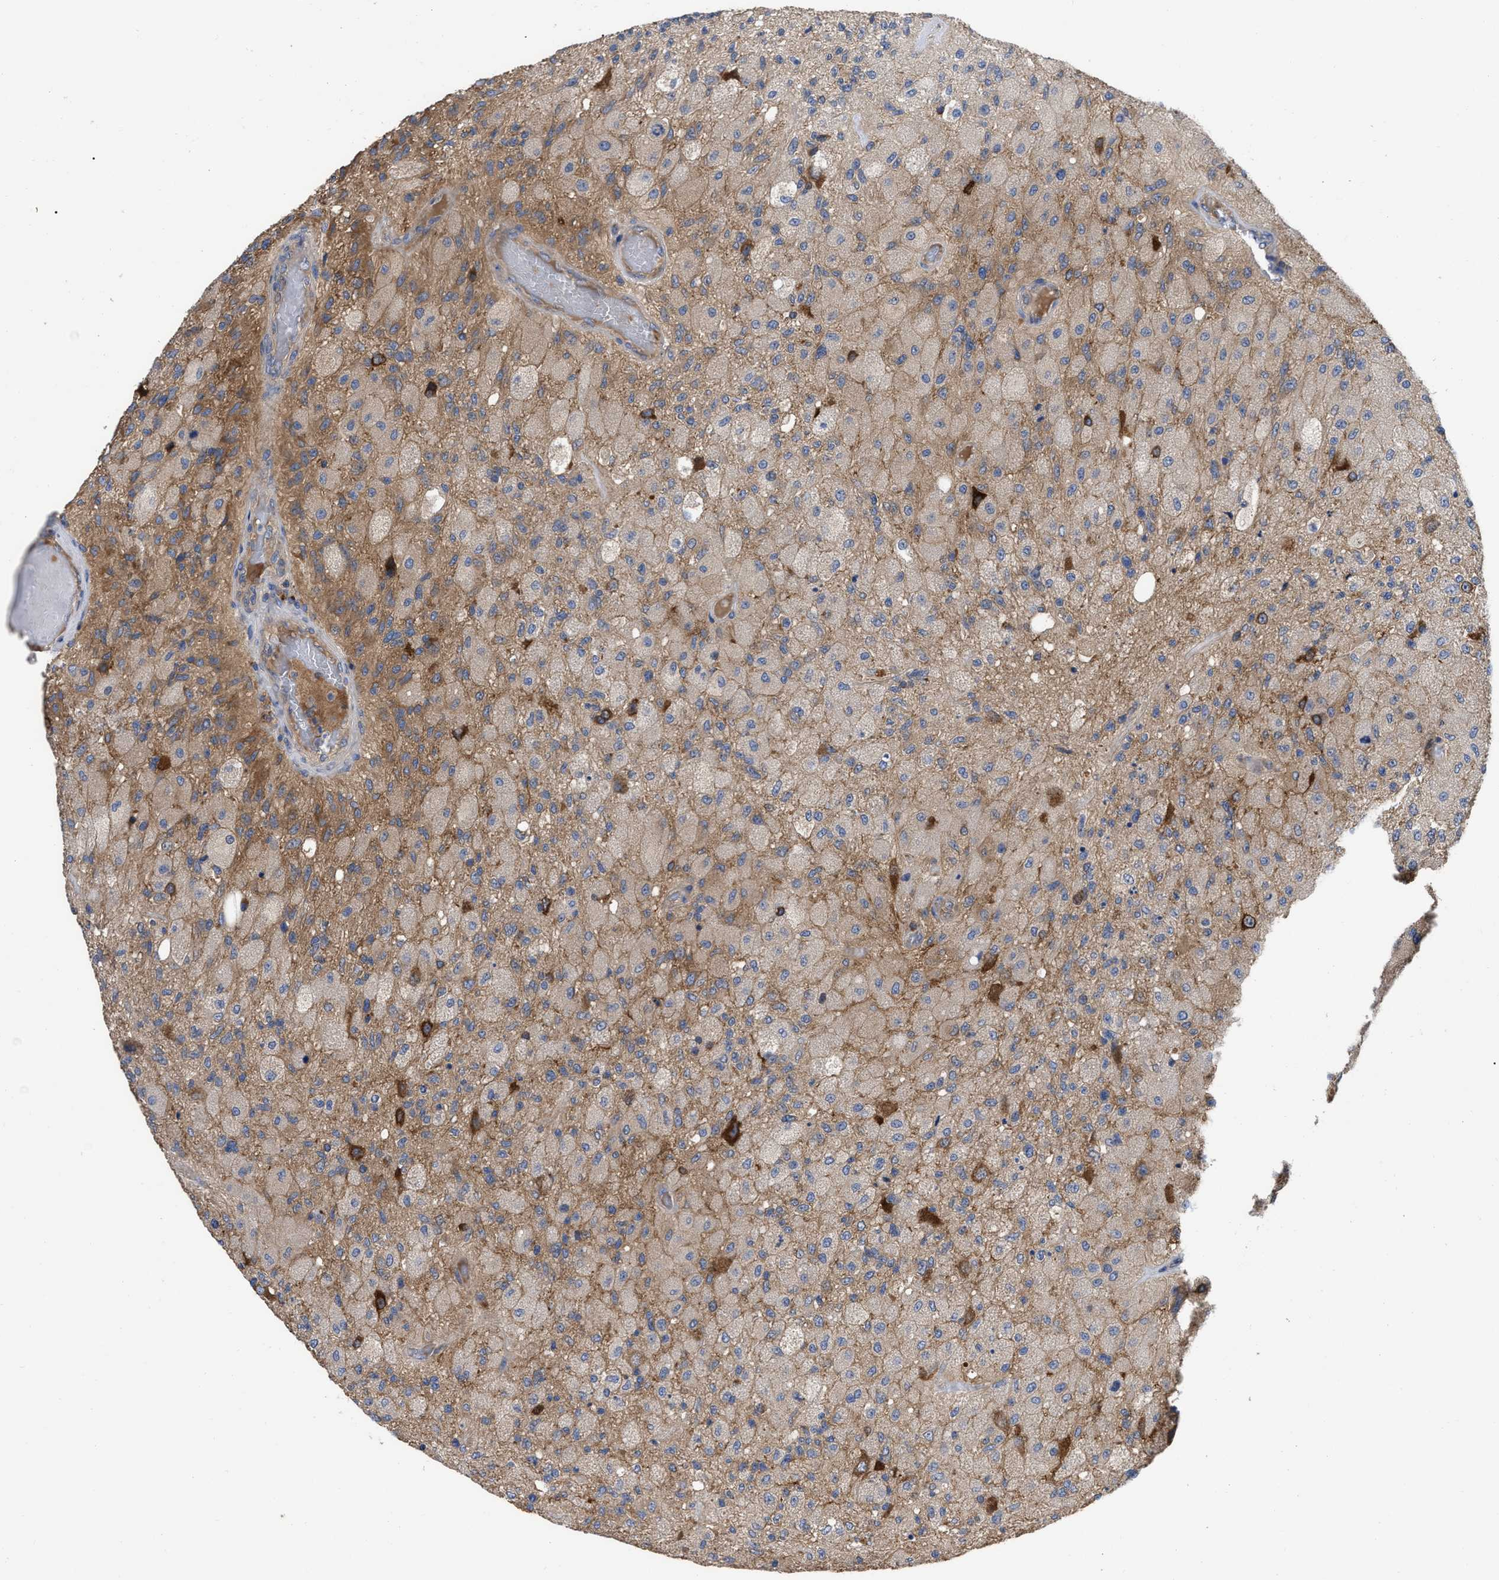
{"staining": {"intensity": "weak", "quantity": "<25%", "location": "cytoplasmic/membranous"}, "tissue": "glioma", "cell_type": "Tumor cells", "image_type": "cancer", "snomed": [{"axis": "morphology", "description": "Normal tissue, NOS"}, {"axis": "morphology", "description": "Glioma, malignant, High grade"}, {"axis": "topography", "description": "Cerebral cortex"}], "caption": "Tumor cells show no significant positivity in glioma.", "gene": "RAP1GDS1", "patient": {"sex": "male", "age": 77}}